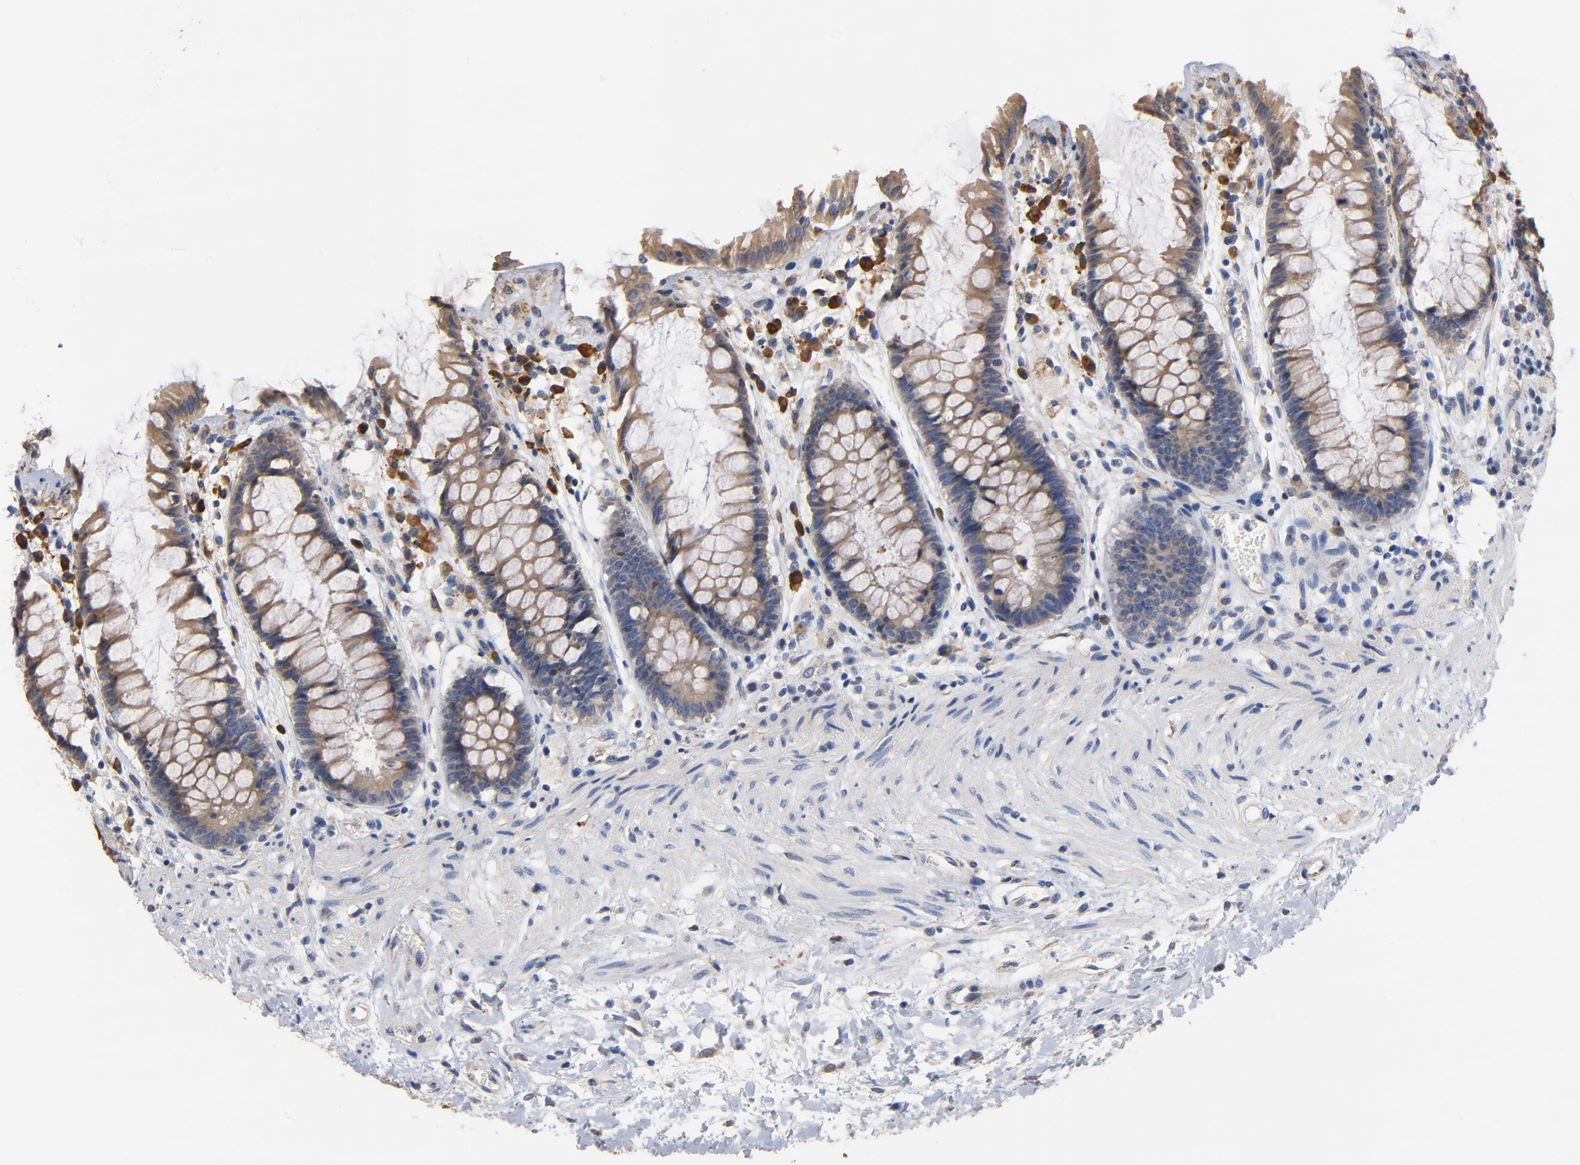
{"staining": {"intensity": "weak", "quantity": "25%-75%", "location": "cytoplasmic/membranous"}, "tissue": "rectum", "cell_type": "Glandular cells", "image_type": "normal", "snomed": [{"axis": "morphology", "description": "Normal tissue, NOS"}, {"axis": "topography", "description": "Rectum"}], "caption": "Immunohistochemical staining of benign human rectum reveals weak cytoplasmic/membranous protein positivity in about 25%-75% of glandular cells.", "gene": "TLR4", "patient": {"sex": "female", "age": 46}}